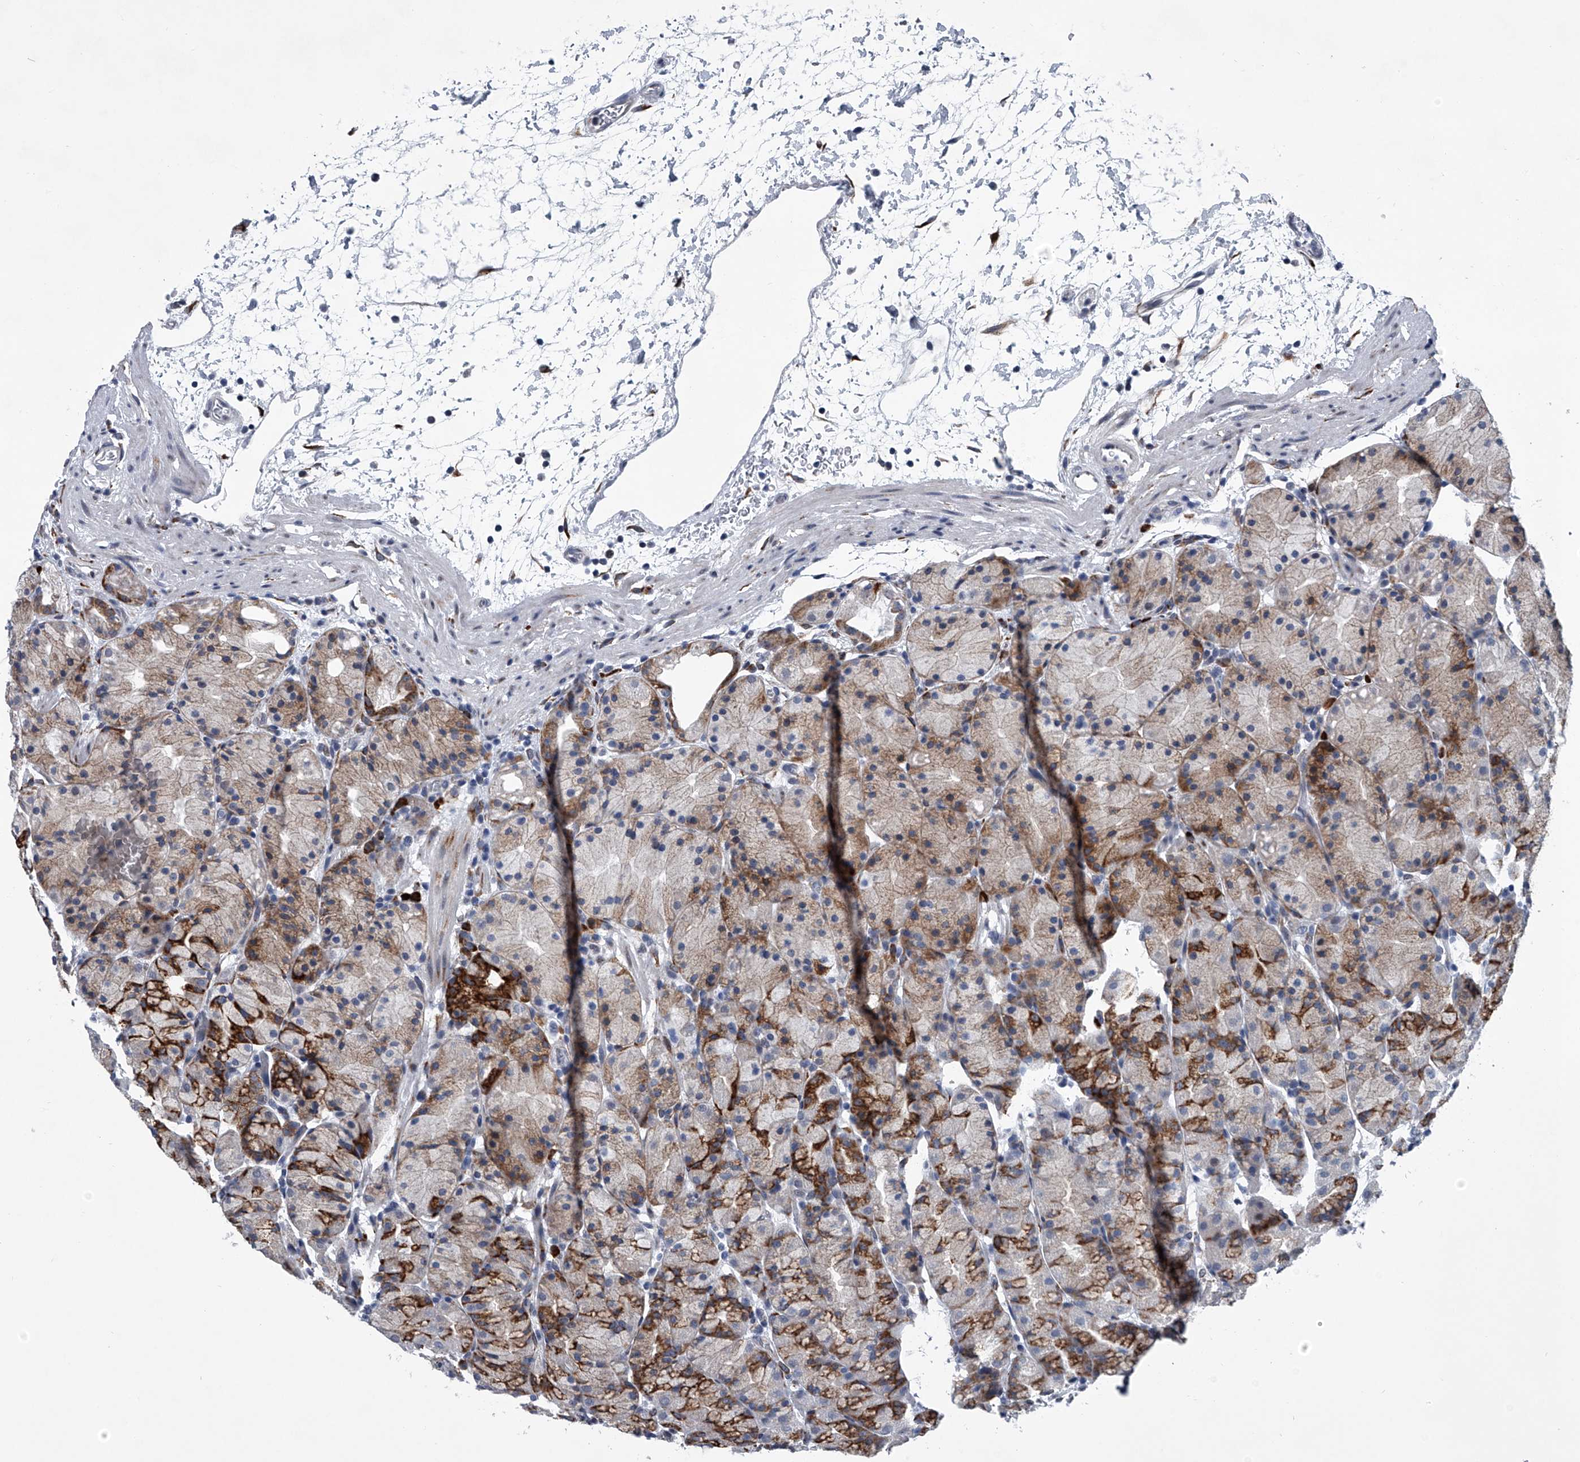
{"staining": {"intensity": "strong", "quantity": "<25%", "location": "cytoplasmic/membranous"}, "tissue": "stomach", "cell_type": "Glandular cells", "image_type": "normal", "snomed": [{"axis": "morphology", "description": "Normal tissue, NOS"}, {"axis": "topography", "description": "Stomach, upper"}], "caption": "Benign stomach was stained to show a protein in brown. There is medium levels of strong cytoplasmic/membranous positivity in about <25% of glandular cells.", "gene": "PPP2R5D", "patient": {"sex": "male", "age": 48}}